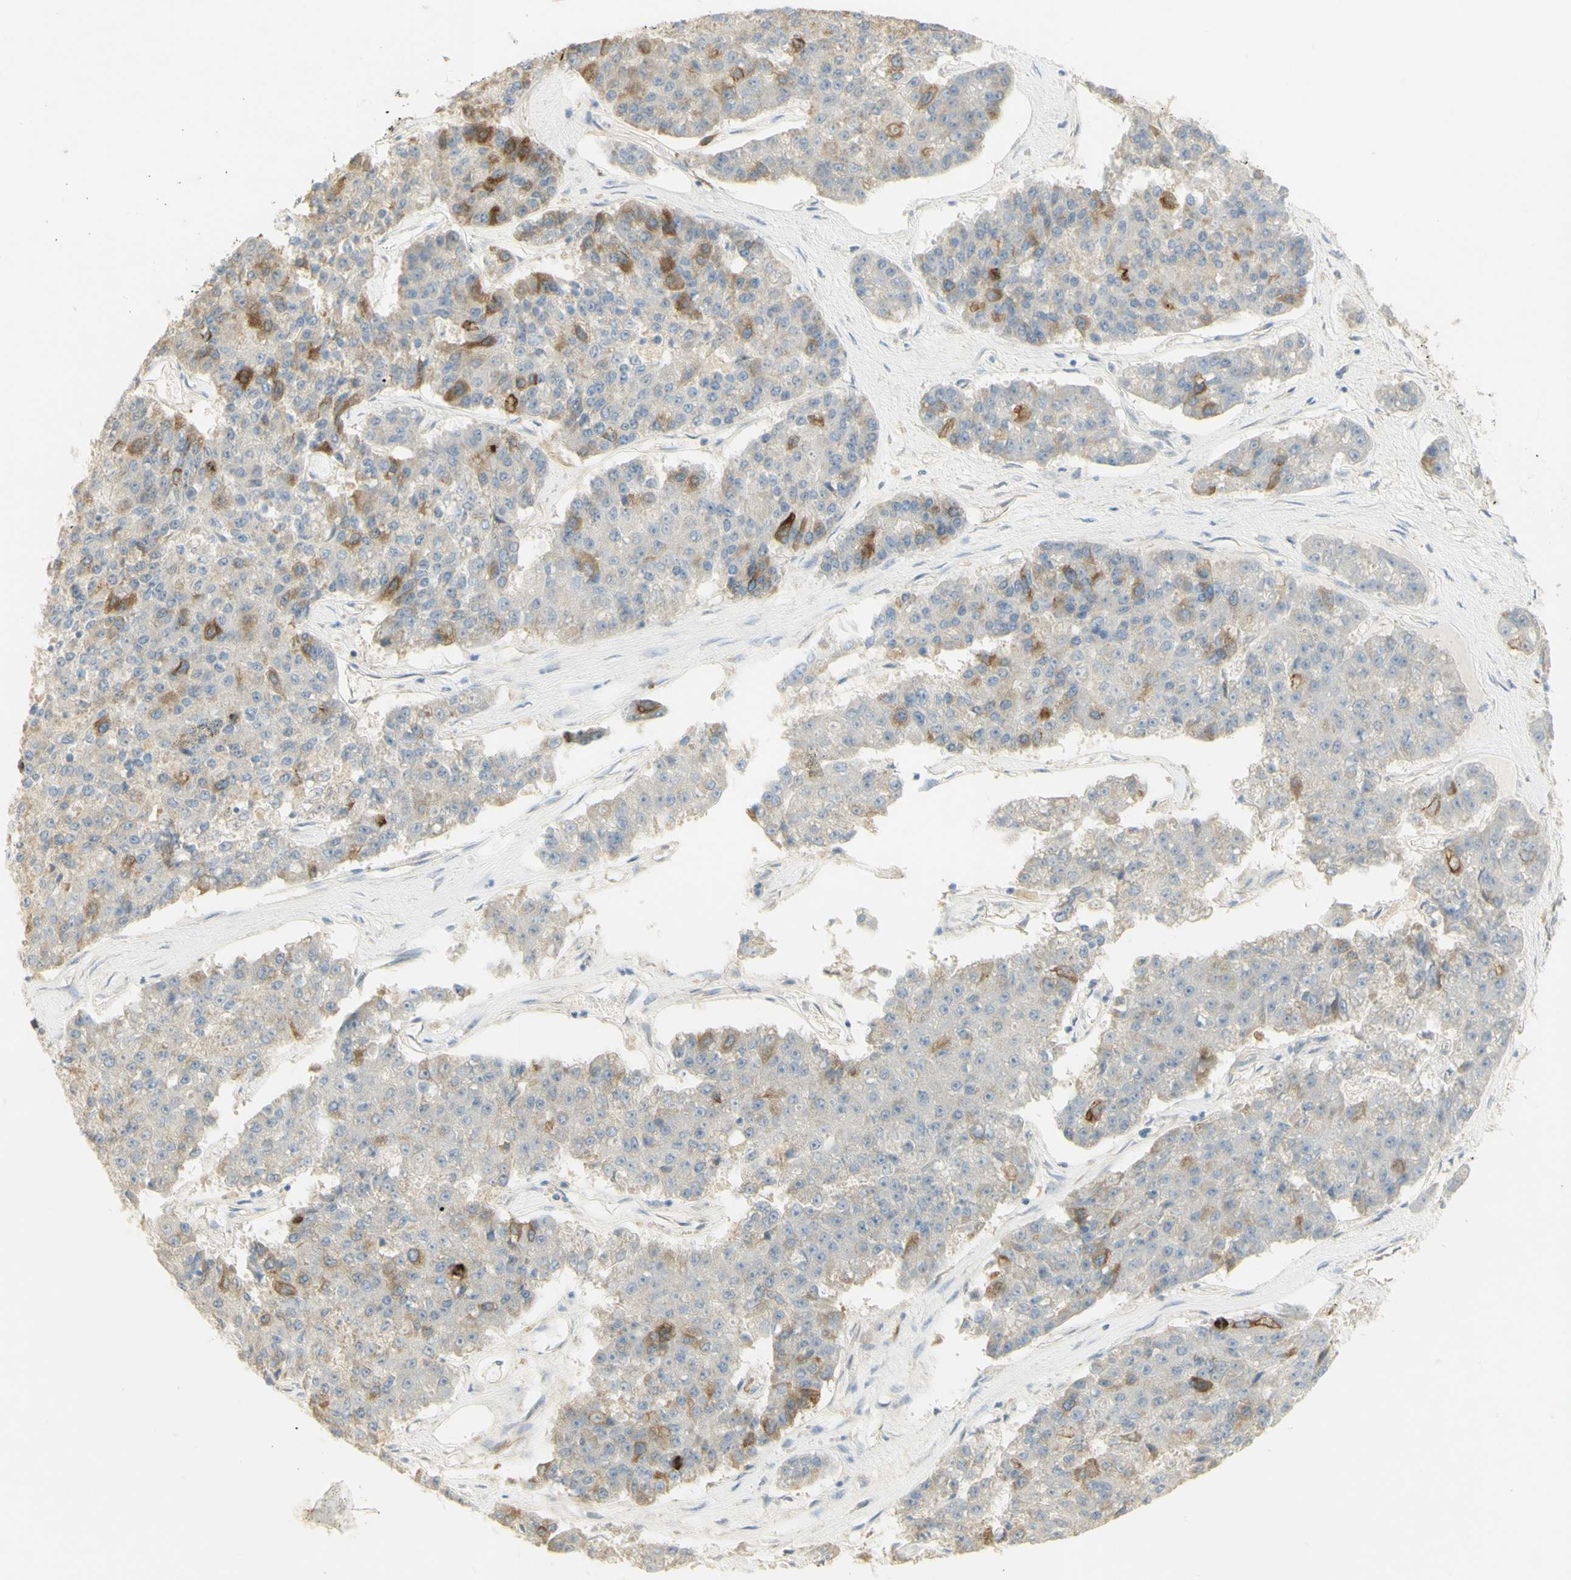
{"staining": {"intensity": "moderate", "quantity": "25%-75%", "location": "cytoplasmic/membranous"}, "tissue": "pancreatic cancer", "cell_type": "Tumor cells", "image_type": "cancer", "snomed": [{"axis": "morphology", "description": "Adenocarcinoma, NOS"}, {"axis": "topography", "description": "Pancreas"}], "caption": "This is an image of IHC staining of pancreatic cancer, which shows moderate expression in the cytoplasmic/membranous of tumor cells.", "gene": "KIF11", "patient": {"sex": "male", "age": 50}}